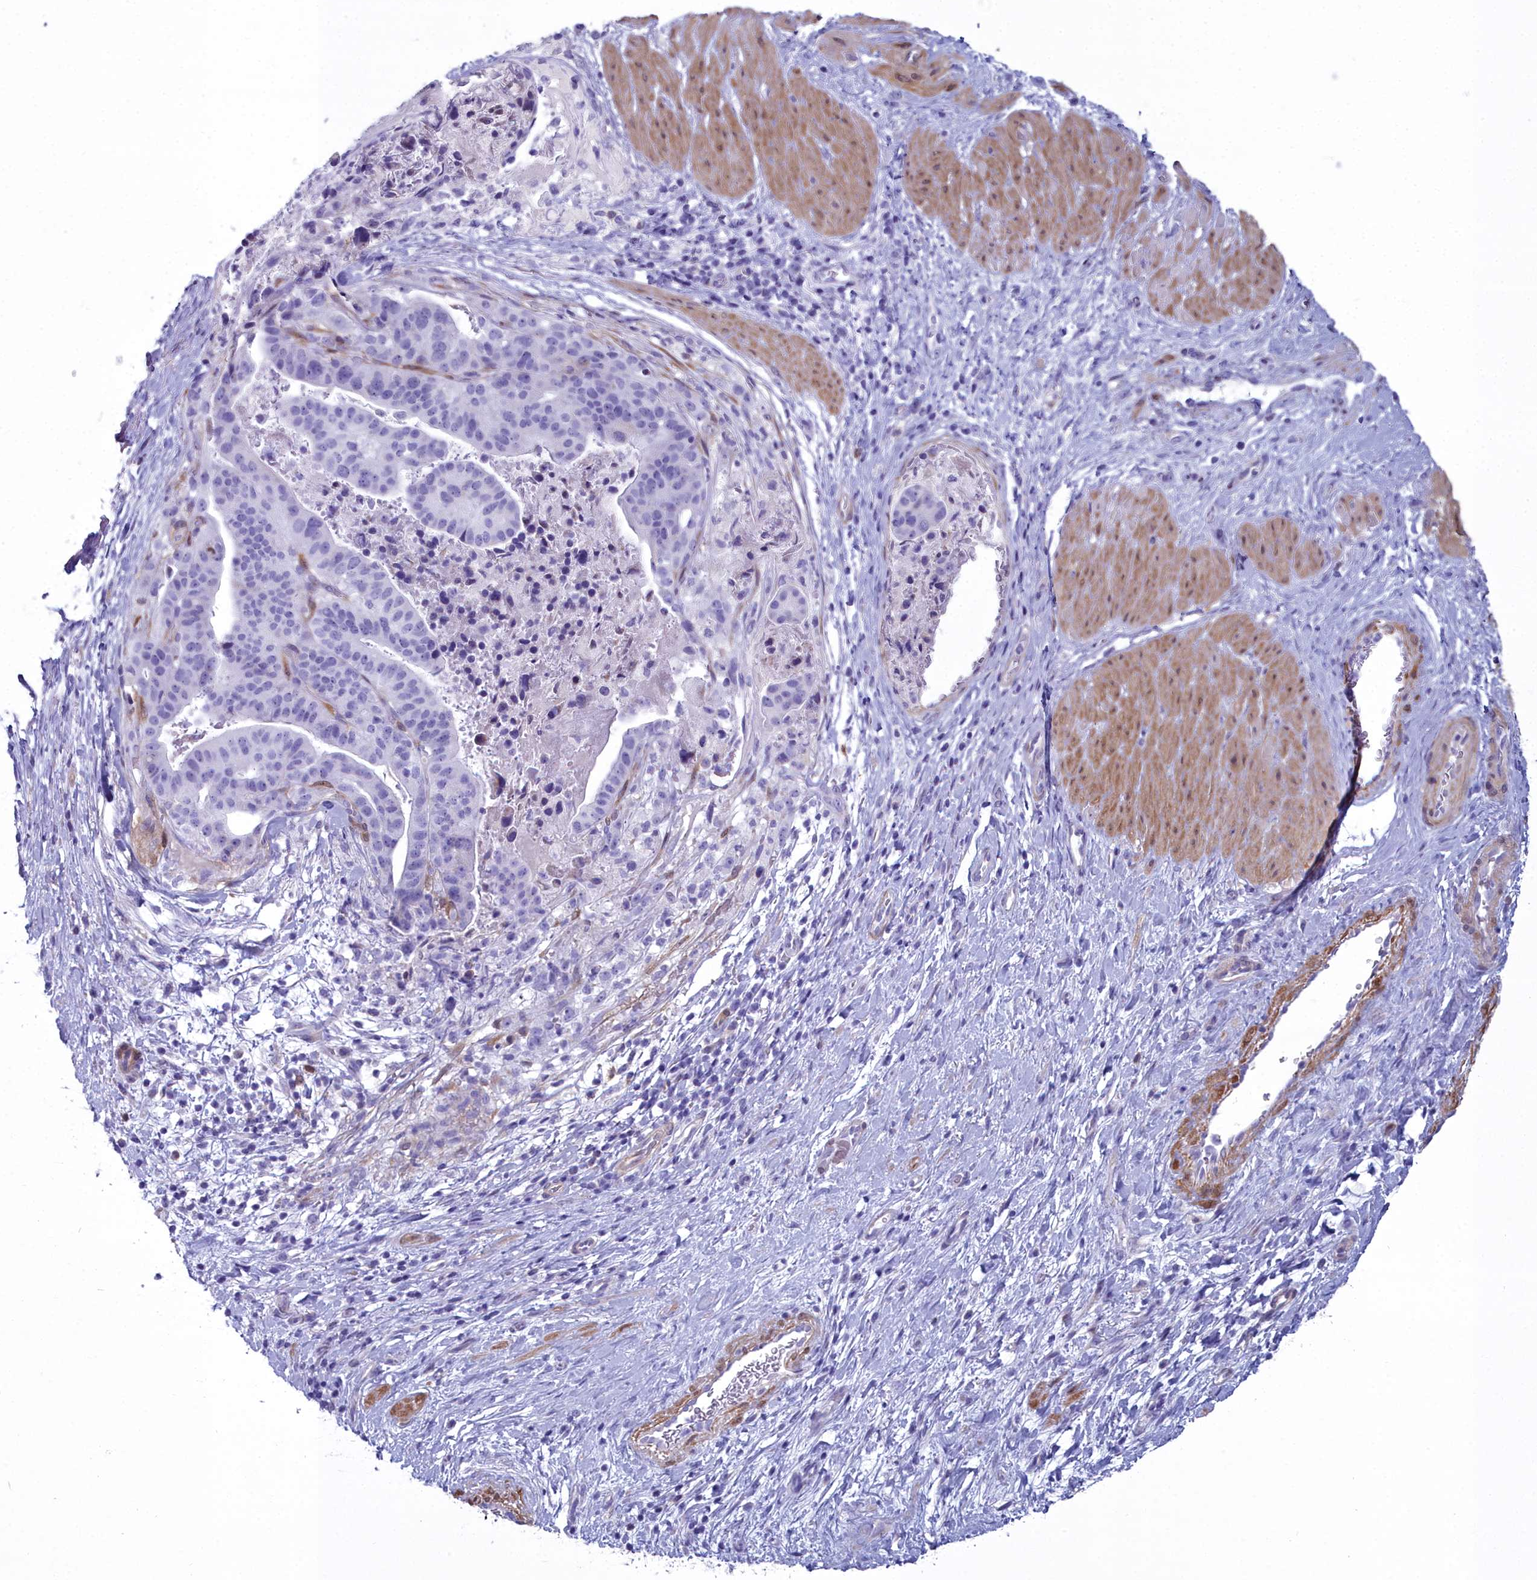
{"staining": {"intensity": "negative", "quantity": "none", "location": "none"}, "tissue": "stomach cancer", "cell_type": "Tumor cells", "image_type": "cancer", "snomed": [{"axis": "morphology", "description": "Adenocarcinoma, NOS"}, {"axis": "topography", "description": "Stomach"}], "caption": "This photomicrograph is of stomach adenocarcinoma stained with IHC to label a protein in brown with the nuclei are counter-stained blue. There is no expression in tumor cells.", "gene": "PPP1R14A", "patient": {"sex": "male", "age": 48}}